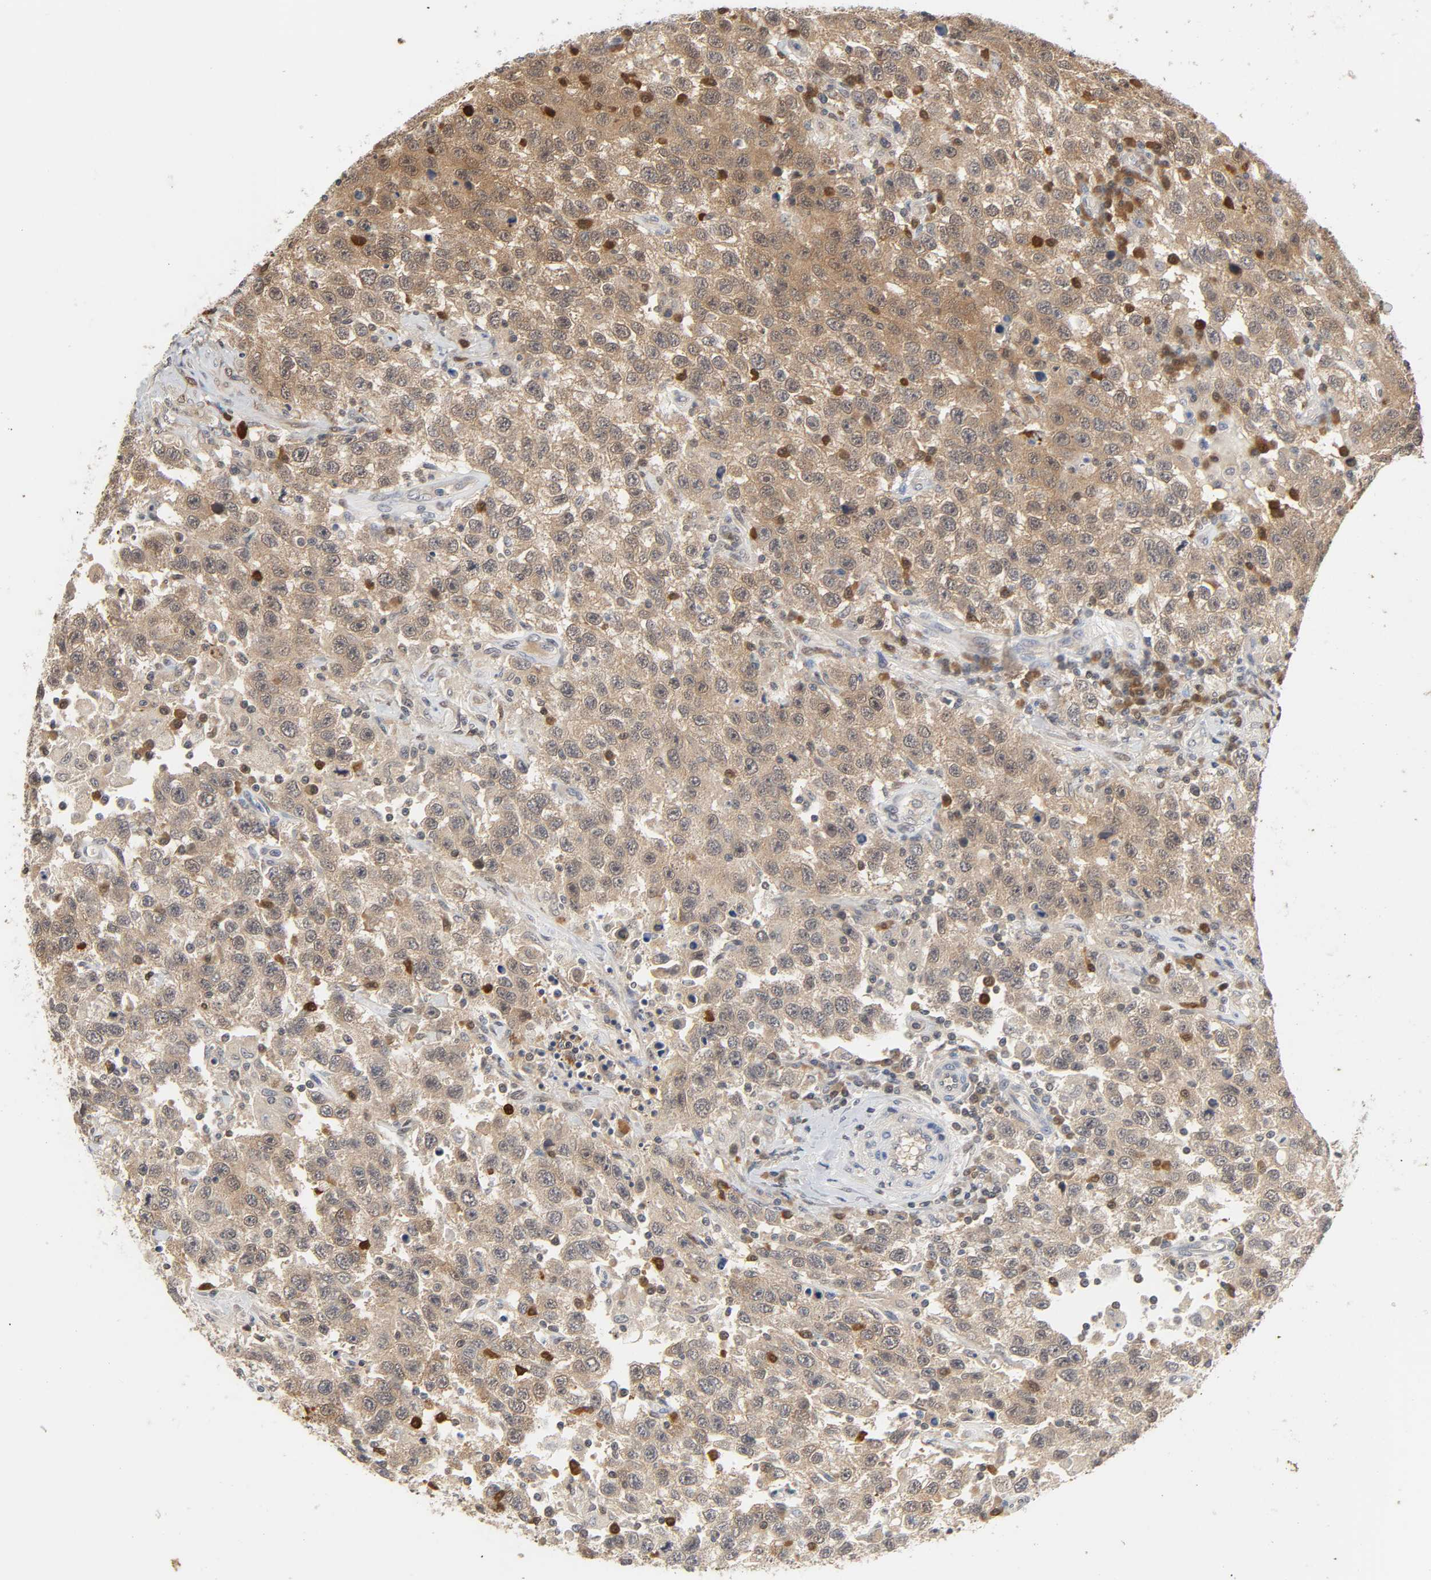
{"staining": {"intensity": "moderate", "quantity": ">75%", "location": "cytoplasmic/membranous"}, "tissue": "testis cancer", "cell_type": "Tumor cells", "image_type": "cancer", "snomed": [{"axis": "morphology", "description": "Seminoma, NOS"}, {"axis": "topography", "description": "Testis"}], "caption": "Tumor cells demonstrate moderate cytoplasmic/membranous staining in approximately >75% of cells in seminoma (testis). Using DAB (3,3'-diaminobenzidine) (brown) and hematoxylin (blue) stains, captured at high magnification using brightfield microscopy.", "gene": "MIF", "patient": {"sex": "male", "age": 41}}